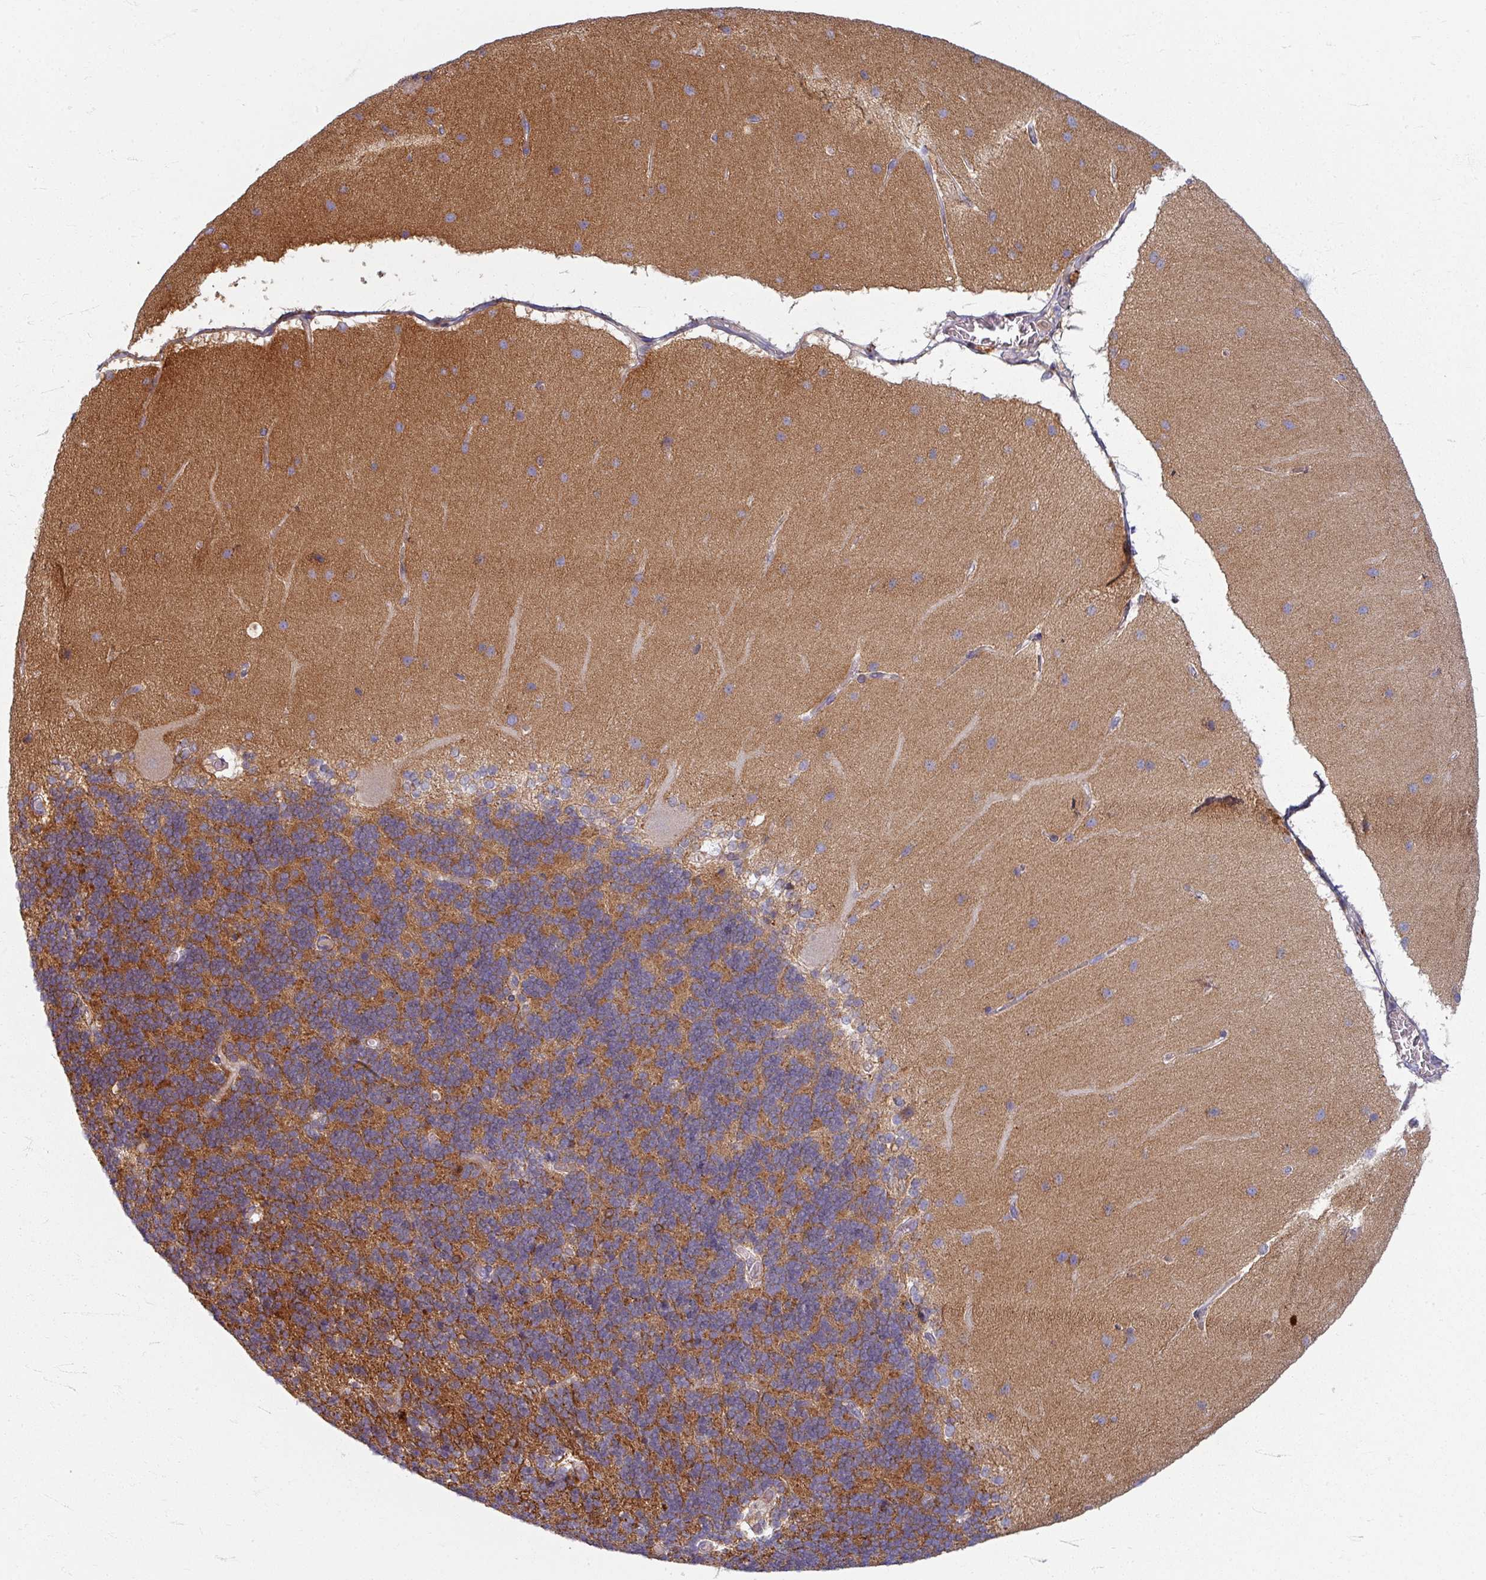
{"staining": {"intensity": "moderate", "quantity": "25%-75%", "location": "cytoplasmic/membranous"}, "tissue": "cerebellum", "cell_type": "Cells in granular layer", "image_type": "normal", "snomed": [{"axis": "morphology", "description": "Normal tissue, NOS"}, {"axis": "topography", "description": "Cerebellum"}], "caption": "Immunohistochemical staining of benign human cerebellum demonstrates medium levels of moderate cytoplasmic/membranous positivity in approximately 25%-75% of cells in granular layer. (DAB IHC with brightfield microscopy, high magnification).", "gene": "GABARAPL1", "patient": {"sex": "female", "age": 54}}